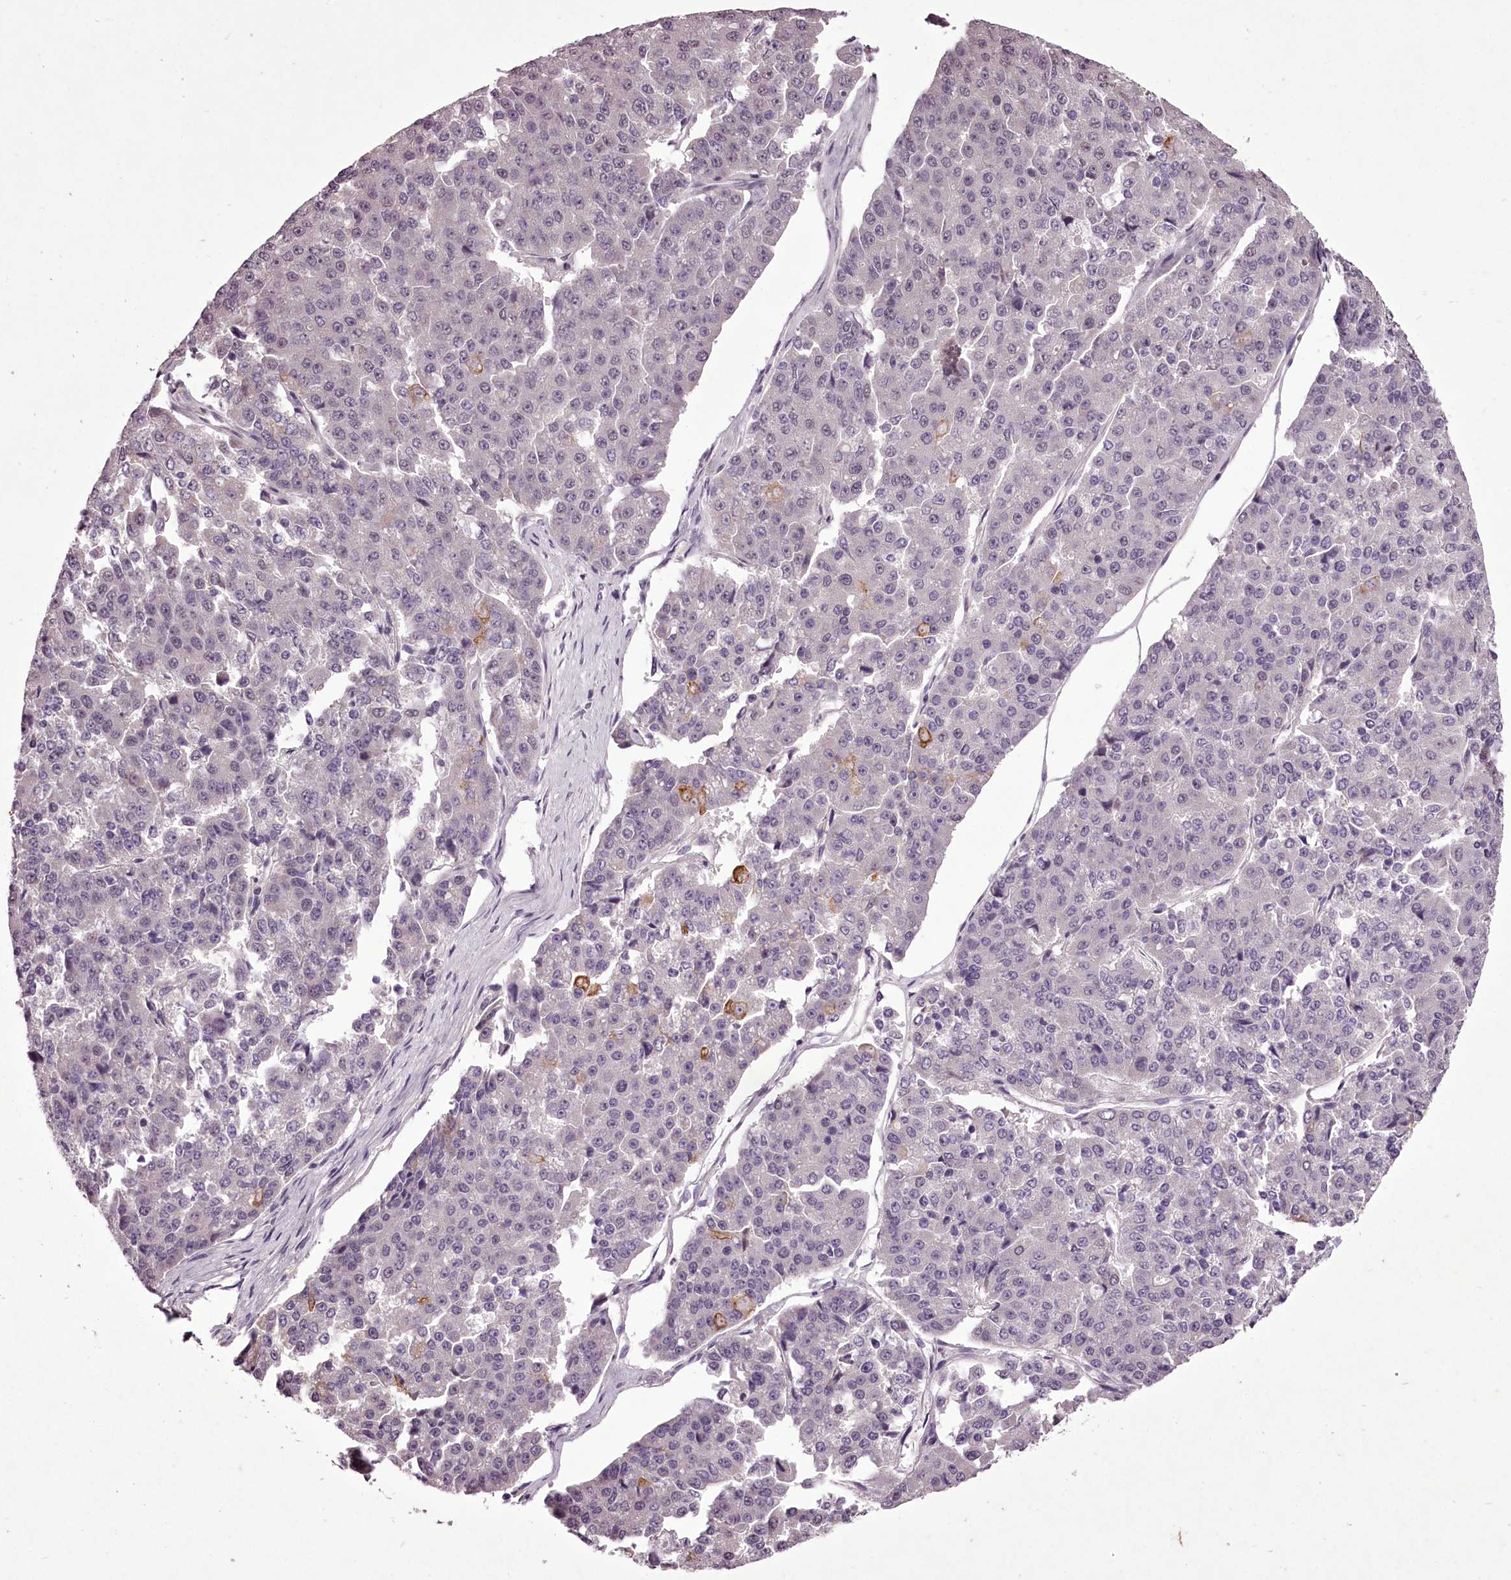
{"staining": {"intensity": "negative", "quantity": "none", "location": "none"}, "tissue": "pancreatic cancer", "cell_type": "Tumor cells", "image_type": "cancer", "snomed": [{"axis": "morphology", "description": "Adenocarcinoma, NOS"}, {"axis": "topography", "description": "Pancreas"}], "caption": "Immunohistochemistry (IHC) of human pancreatic adenocarcinoma displays no expression in tumor cells.", "gene": "C1orf56", "patient": {"sex": "male", "age": 50}}